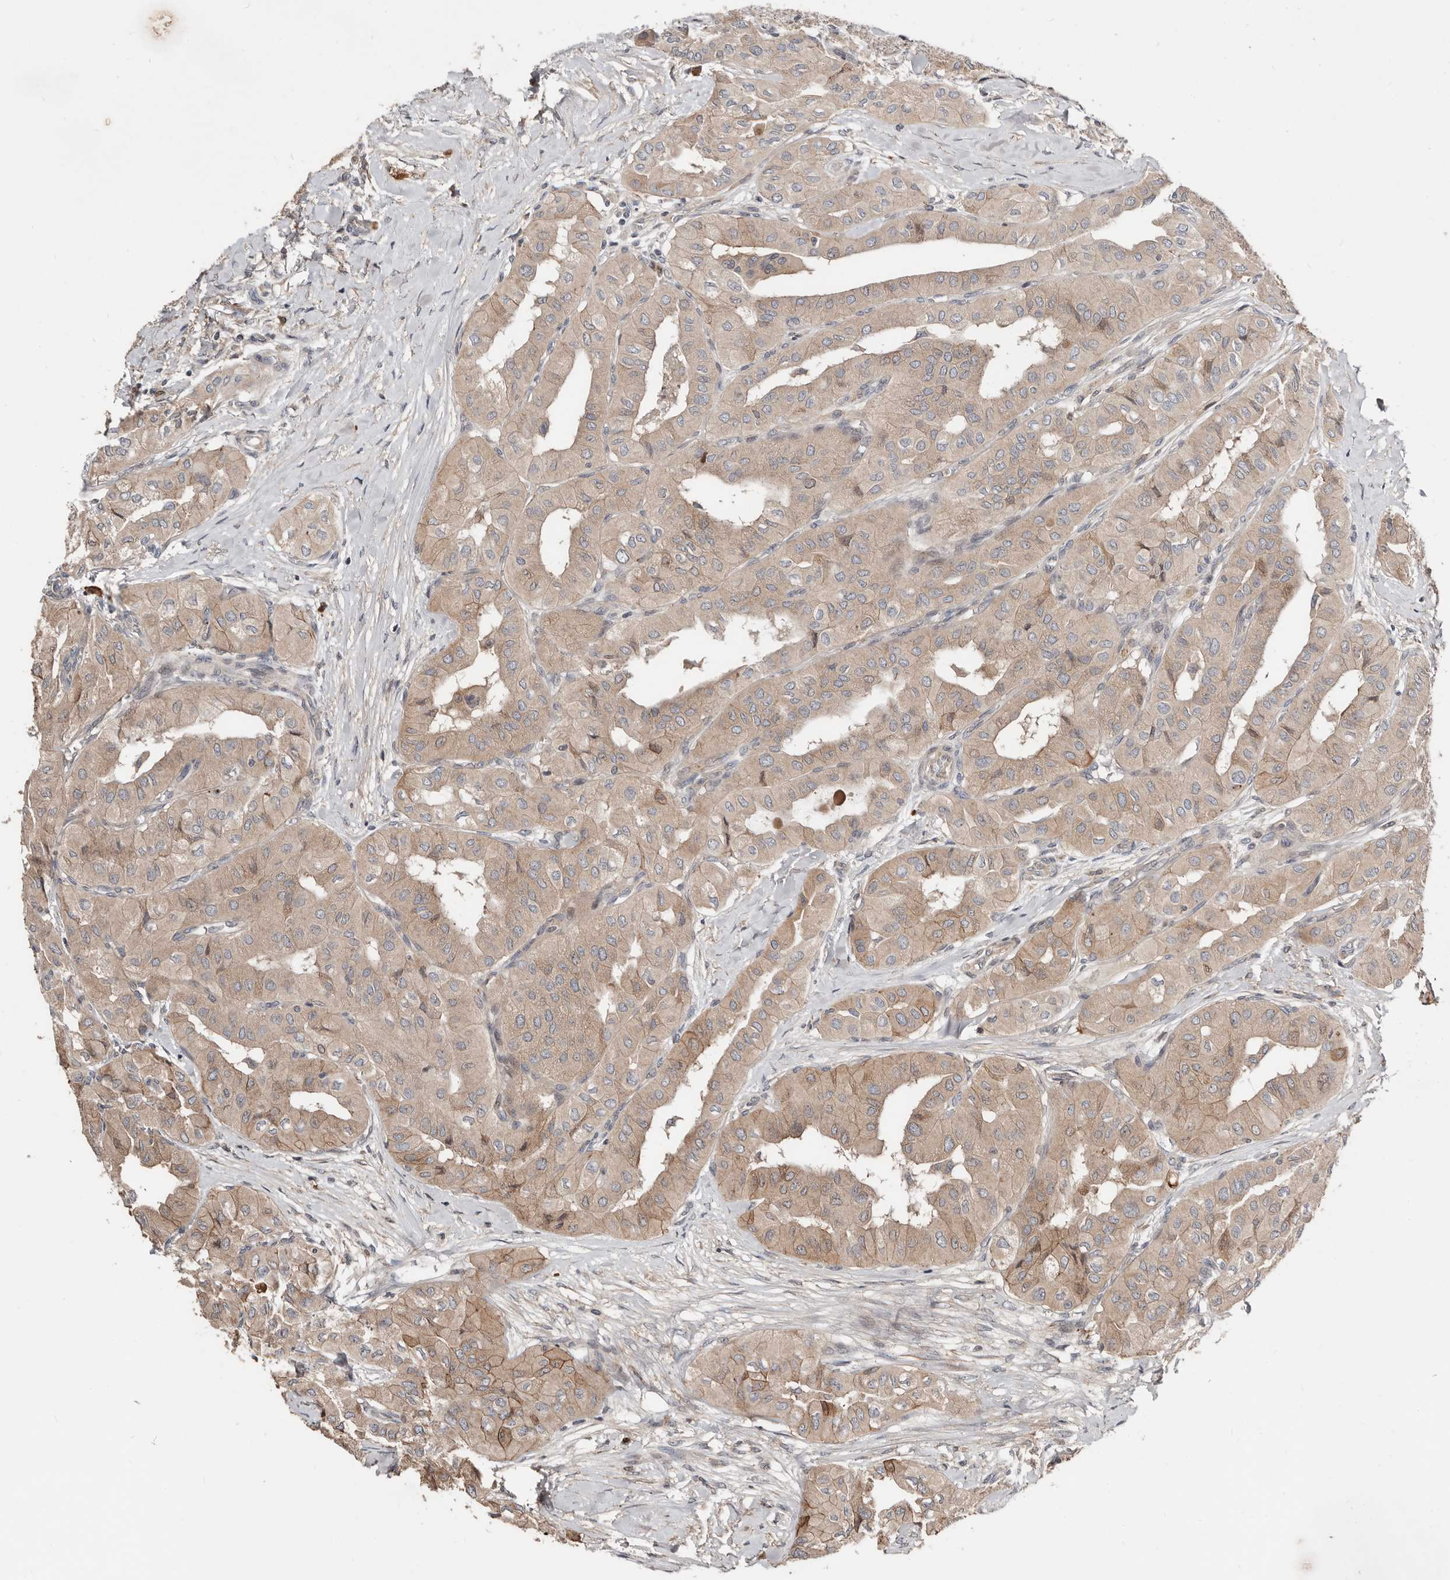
{"staining": {"intensity": "moderate", "quantity": ">75%", "location": "cytoplasmic/membranous"}, "tissue": "thyroid cancer", "cell_type": "Tumor cells", "image_type": "cancer", "snomed": [{"axis": "morphology", "description": "Papillary adenocarcinoma, NOS"}, {"axis": "topography", "description": "Thyroid gland"}], "caption": "Immunohistochemistry of thyroid cancer (papillary adenocarcinoma) demonstrates medium levels of moderate cytoplasmic/membranous expression in approximately >75% of tumor cells.", "gene": "SMYD4", "patient": {"sex": "female", "age": 59}}